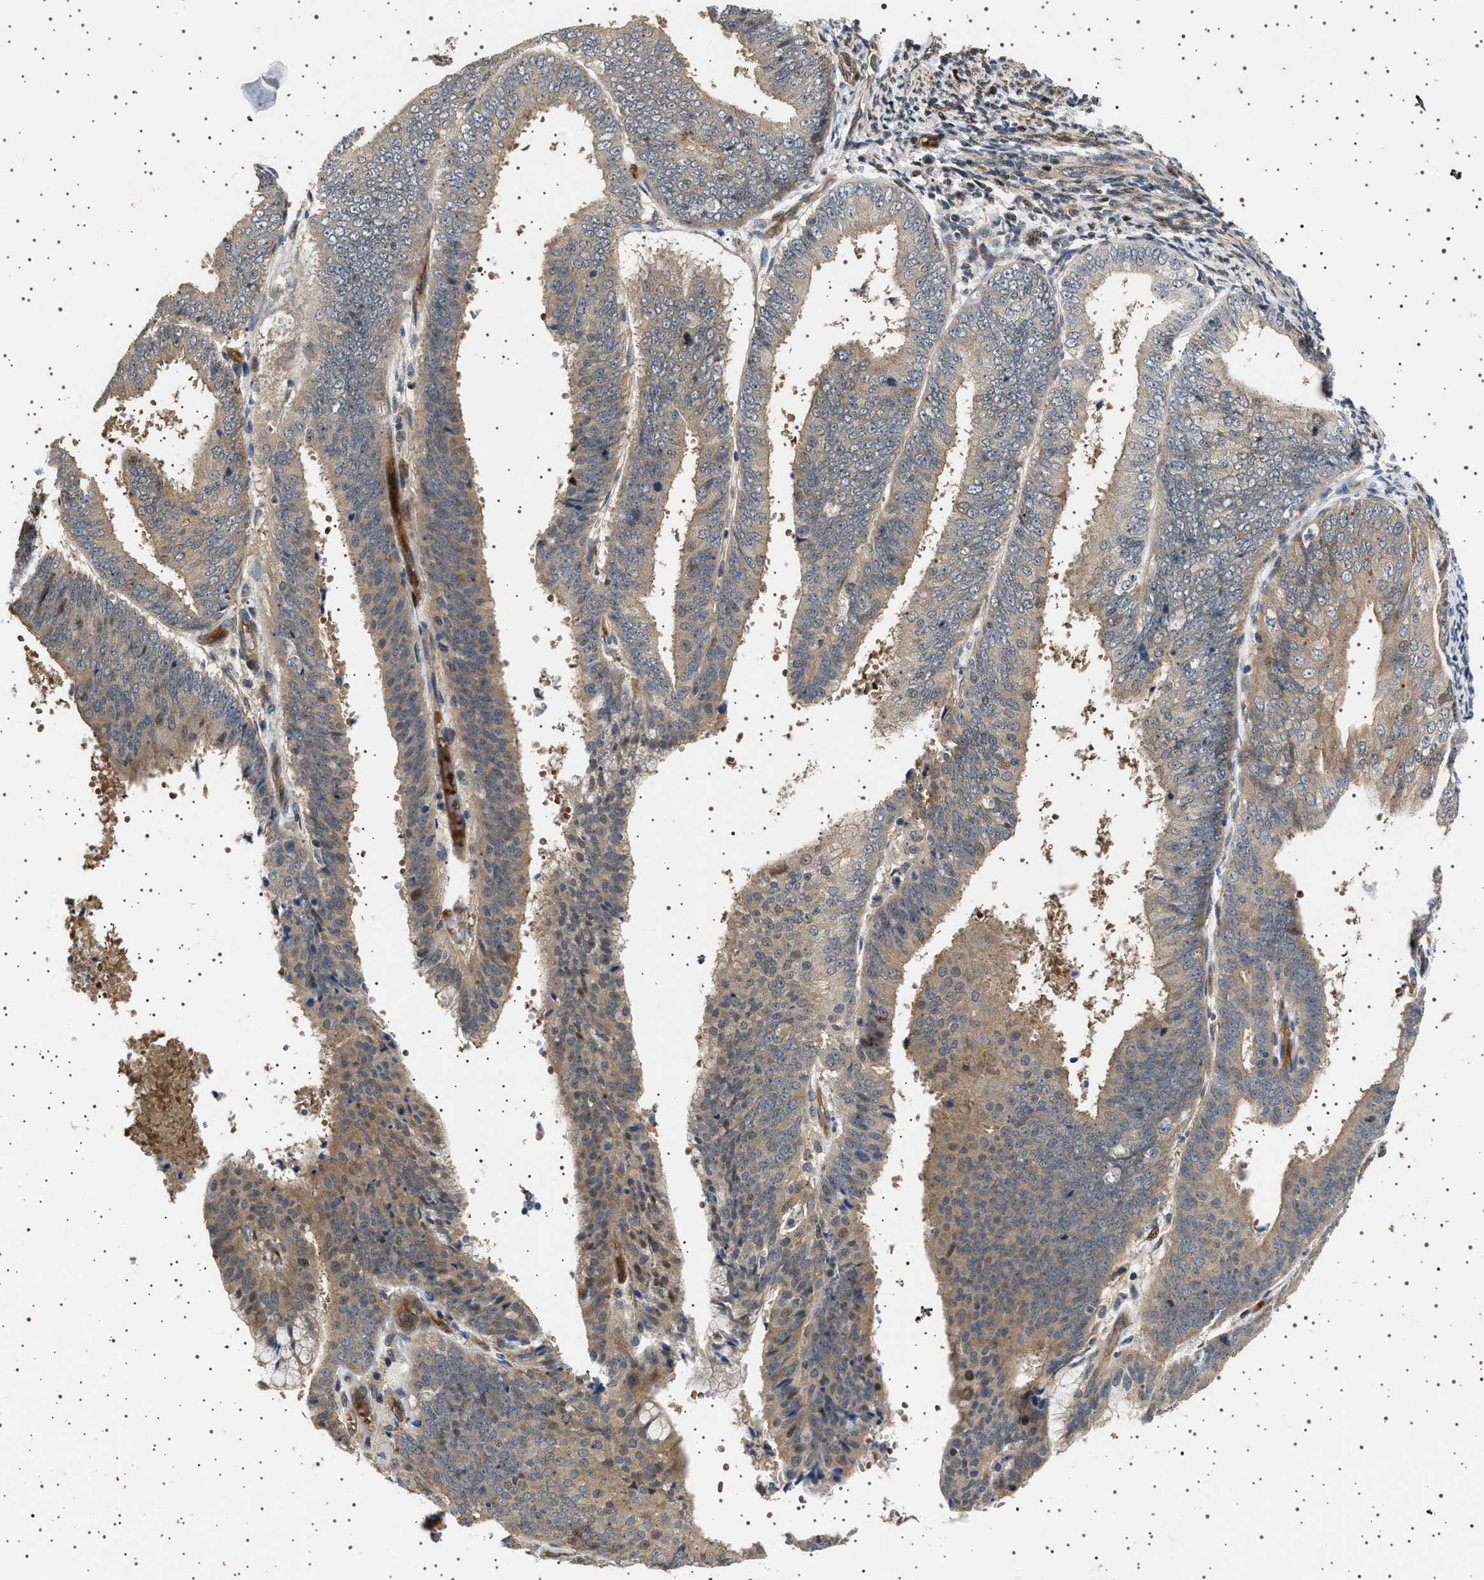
{"staining": {"intensity": "weak", "quantity": ">75%", "location": "cytoplasmic/membranous,nuclear"}, "tissue": "endometrial cancer", "cell_type": "Tumor cells", "image_type": "cancer", "snomed": [{"axis": "morphology", "description": "Adenocarcinoma, NOS"}, {"axis": "topography", "description": "Endometrium"}], "caption": "Endometrial cancer stained with DAB (3,3'-diaminobenzidine) immunohistochemistry exhibits low levels of weak cytoplasmic/membranous and nuclear positivity in approximately >75% of tumor cells.", "gene": "BAG3", "patient": {"sex": "female", "age": 63}}